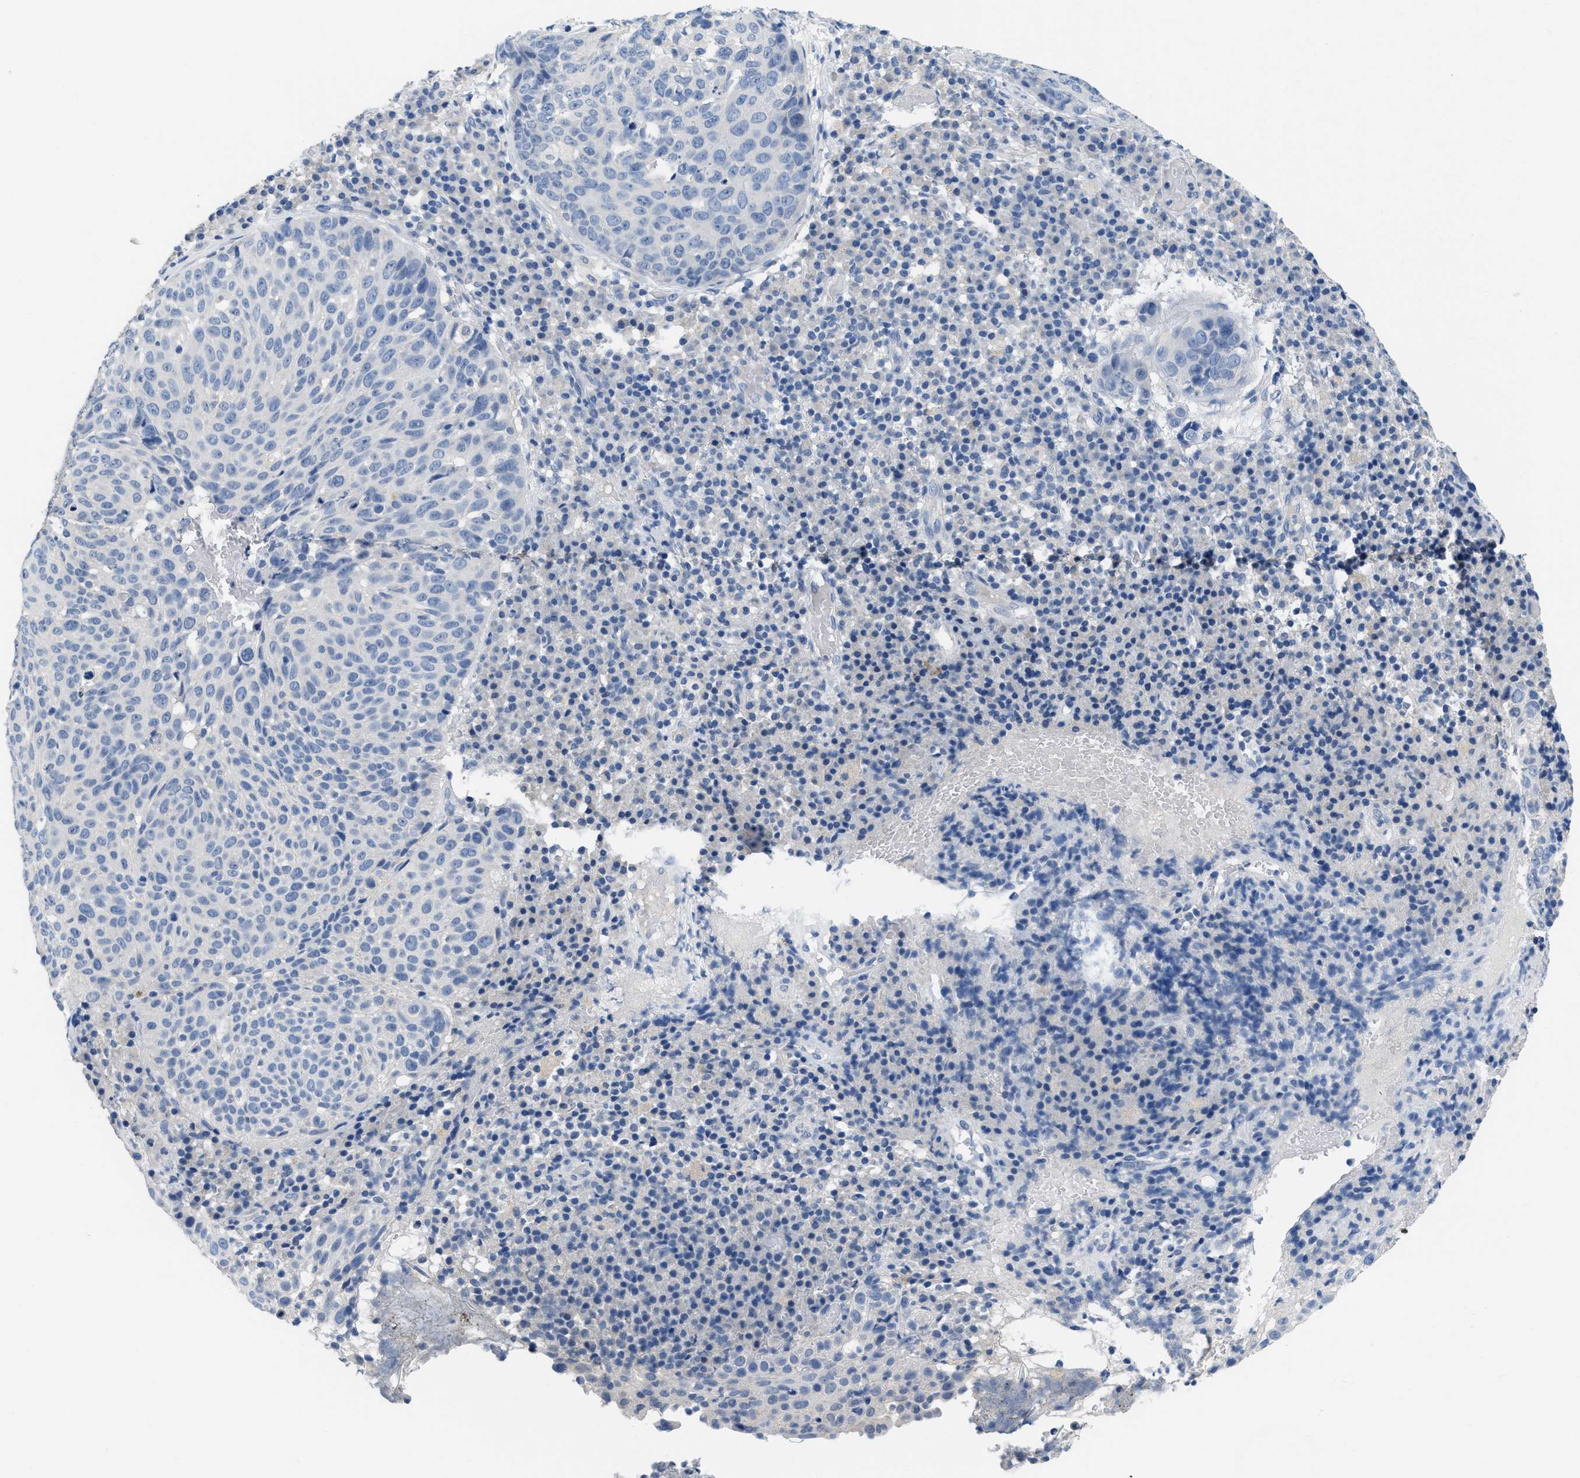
{"staining": {"intensity": "negative", "quantity": "none", "location": "none"}, "tissue": "skin cancer", "cell_type": "Tumor cells", "image_type": "cancer", "snomed": [{"axis": "morphology", "description": "Squamous cell carcinoma in situ, NOS"}, {"axis": "morphology", "description": "Squamous cell carcinoma, NOS"}, {"axis": "topography", "description": "Skin"}], "caption": "Immunohistochemical staining of human skin squamous cell carcinoma in situ displays no significant staining in tumor cells.", "gene": "PYY", "patient": {"sex": "male", "age": 93}}